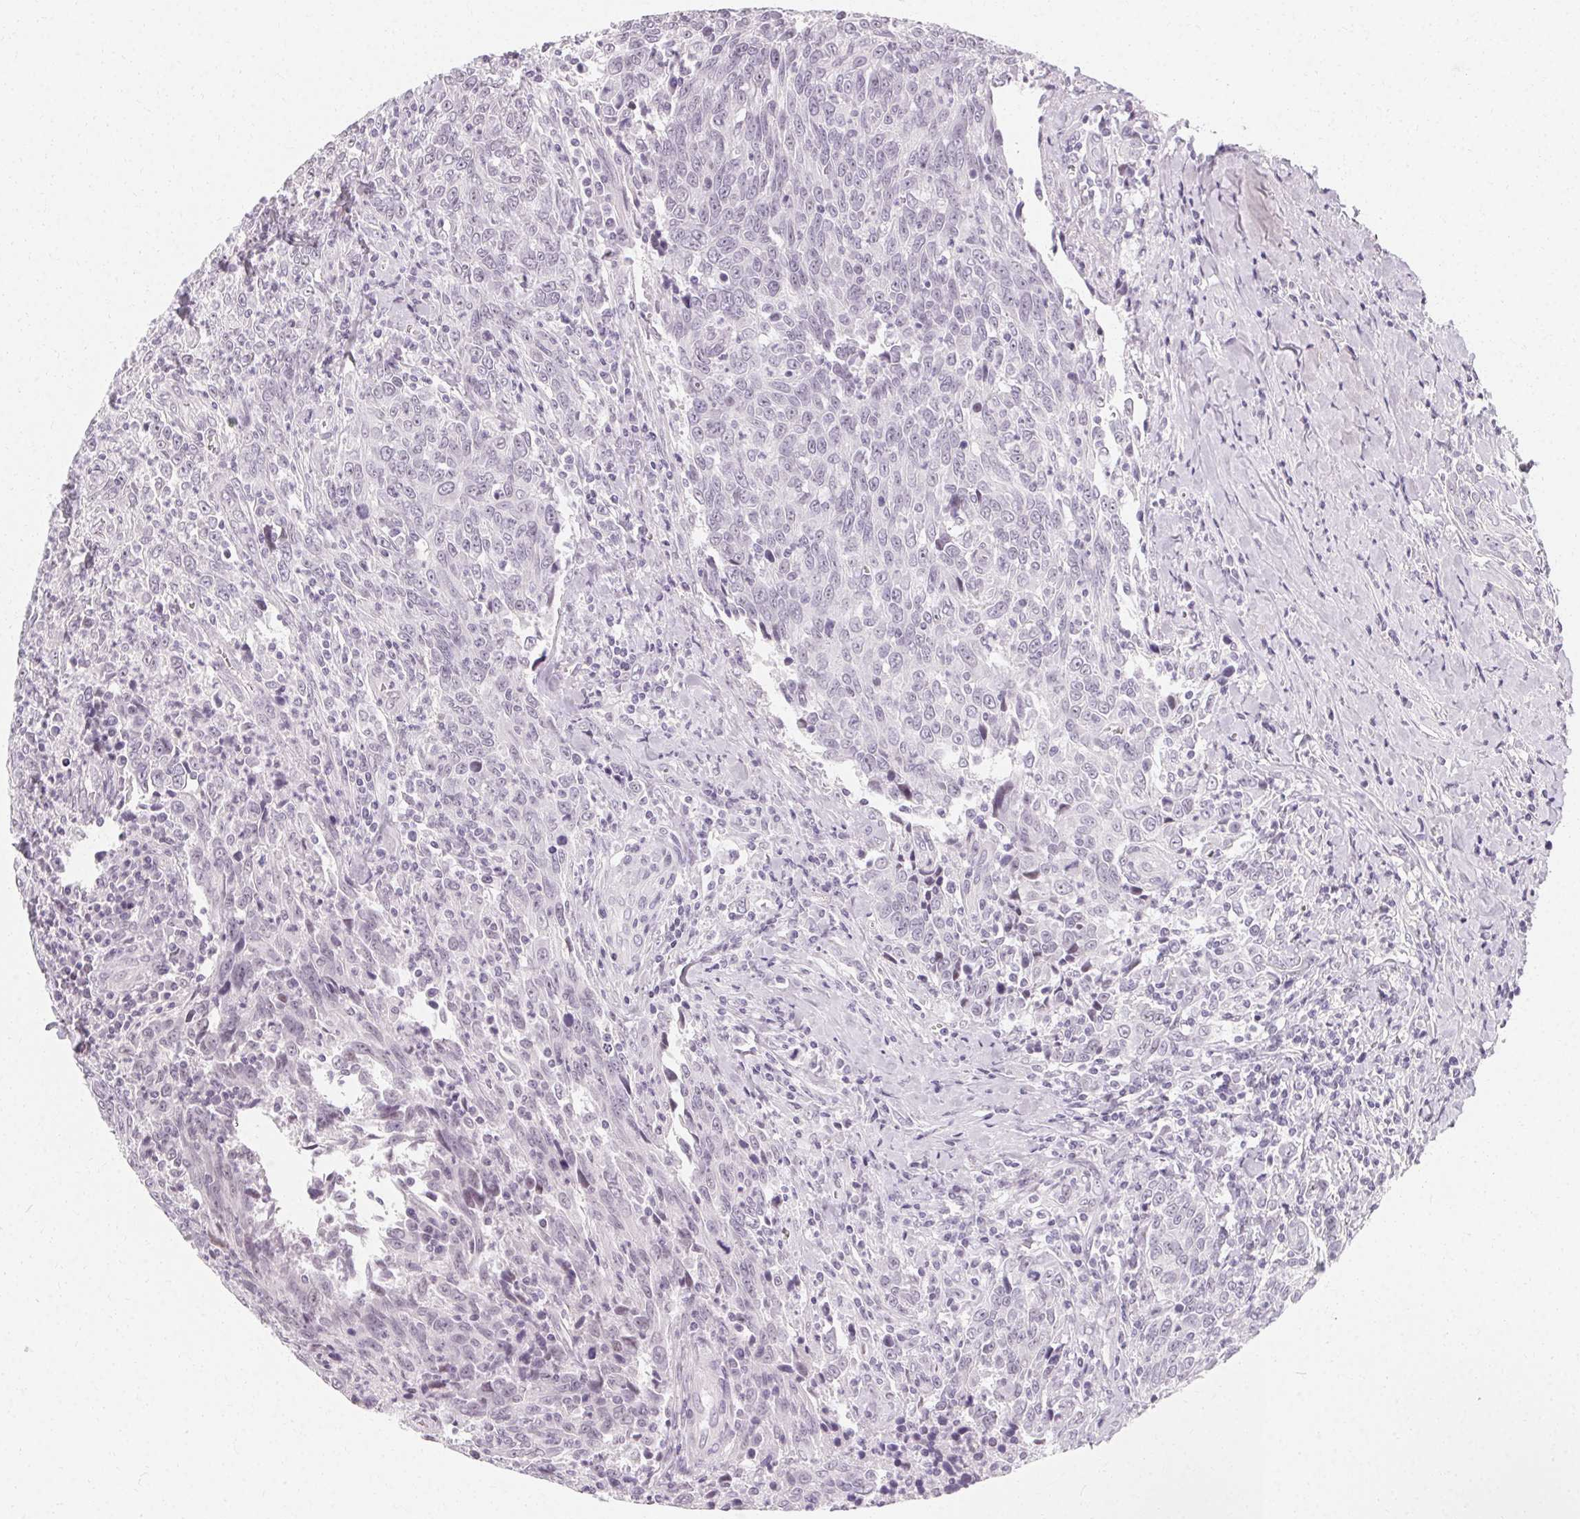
{"staining": {"intensity": "negative", "quantity": "none", "location": "none"}, "tissue": "breast cancer", "cell_type": "Tumor cells", "image_type": "cancer", "snomed": [{"axis": "morphology", "description": "Duct carcinoma"}, {"axis": "topography", "description": "Breast"}], "caption": "IHC of breast cancer displays no expression in tumor cells.", "gene": "SYNPR", "patient": {"sex": "female", "age": 50}}